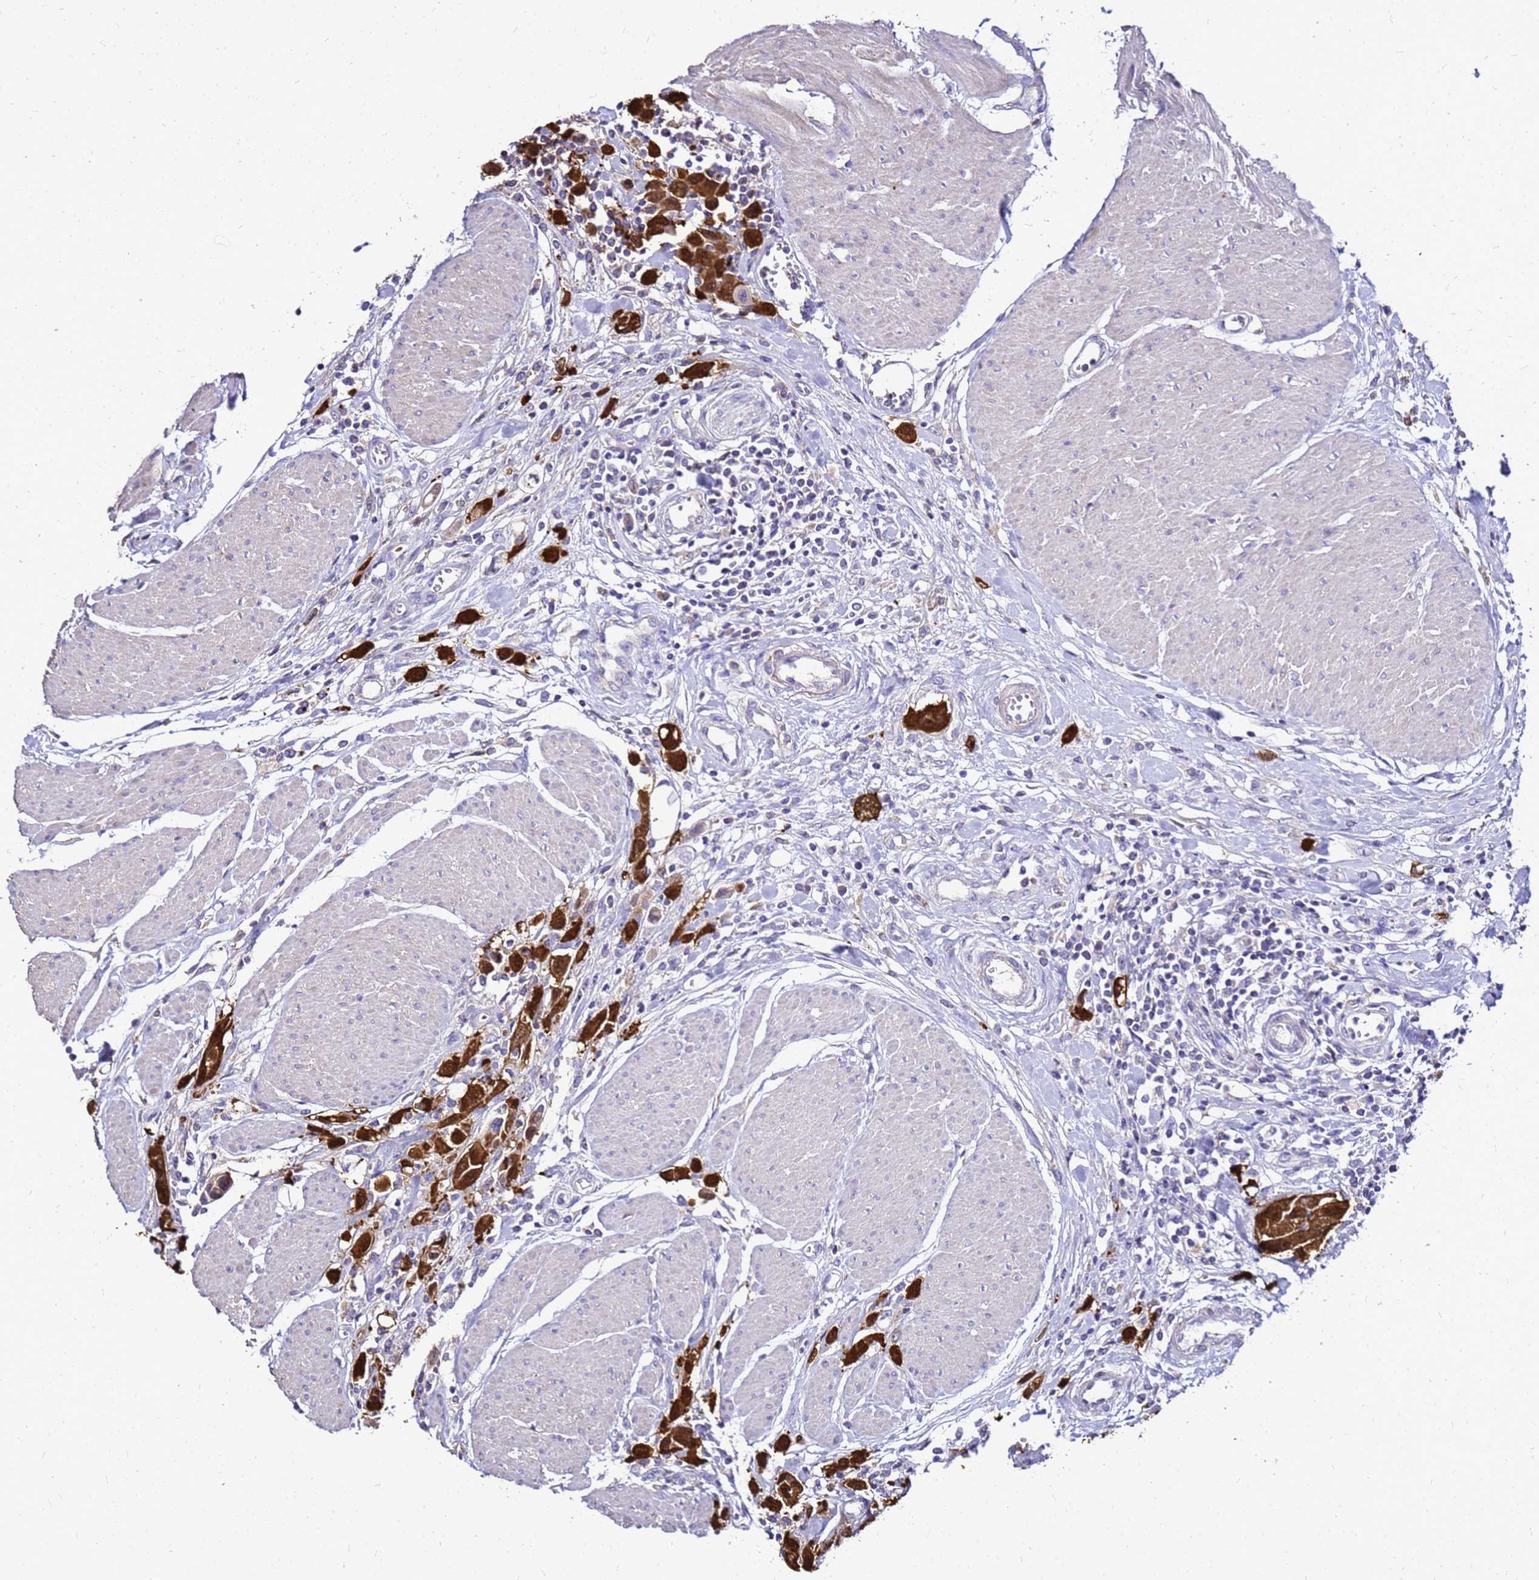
{"staining": {"intensity": "strong", "quantity": ">75%", "location": "cytoplasmic/membranous,nuclear"}, "tissue": "urothelial cancer", "cell_type": "Tumor cells", "image_type": "cancer", "snomed": [{"axis": "morphology", "description": "Urothelial carcinoma, High grade"}, {"axis": "topography", "description": "Urinary bladder"}], "caption": "This is an image of immunohistochemistry staining of urothelial cancer, which shows strong staining in the cytoplasmic/membranous and nuclear of tumor cells.", "gene": "S100A2", "patient": {"sex": "male", "age": 50}}